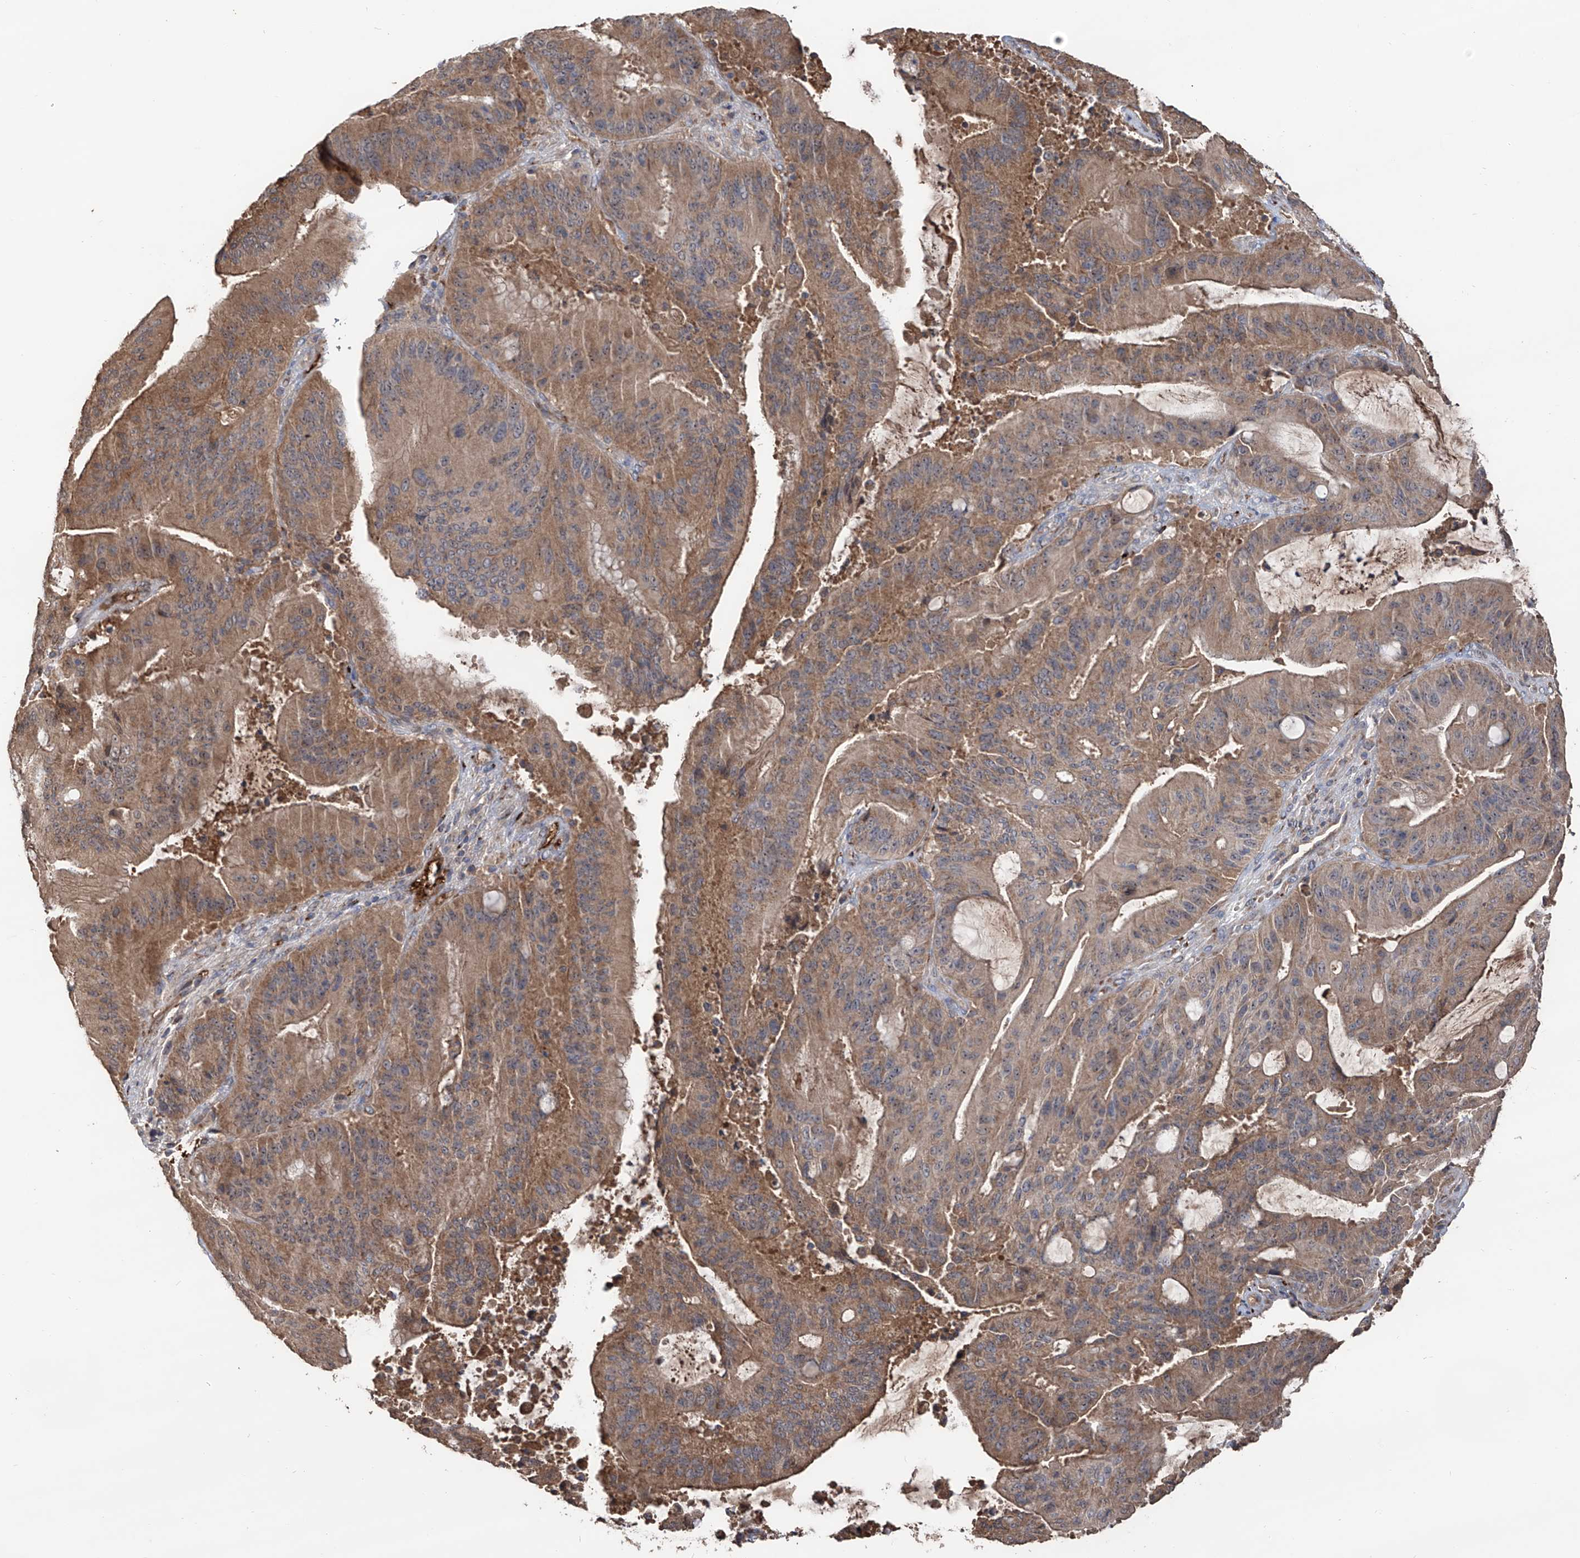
{"staining": {"intensity": "moderate", "quantity": ">75%", "location": "cytoplasmic/membranous"}, "tissue": "liver cancer", "cell_type": "Tumor cells", "image_type": "cancer", "snomed": [{"axis": "morphology", "description": "Normal tissue, NOS"}, {"axis": "morphology", "description": "Cholangiocarcinoma"}, {"axis": "topography", "description": "Liver"}, {"axis": "topography", "description": "Peripheral nerve tissue"}], "caption": "An immunohistochemistry photomicrograph of tumor tissue is shown. Protein staining in brown labels moderate cytoplasmic/membranous positivity in liver cholangiocarcinoma within tumor cells.", "gene": "EDN1", "patient": {"sex": "female", "age": 73}}